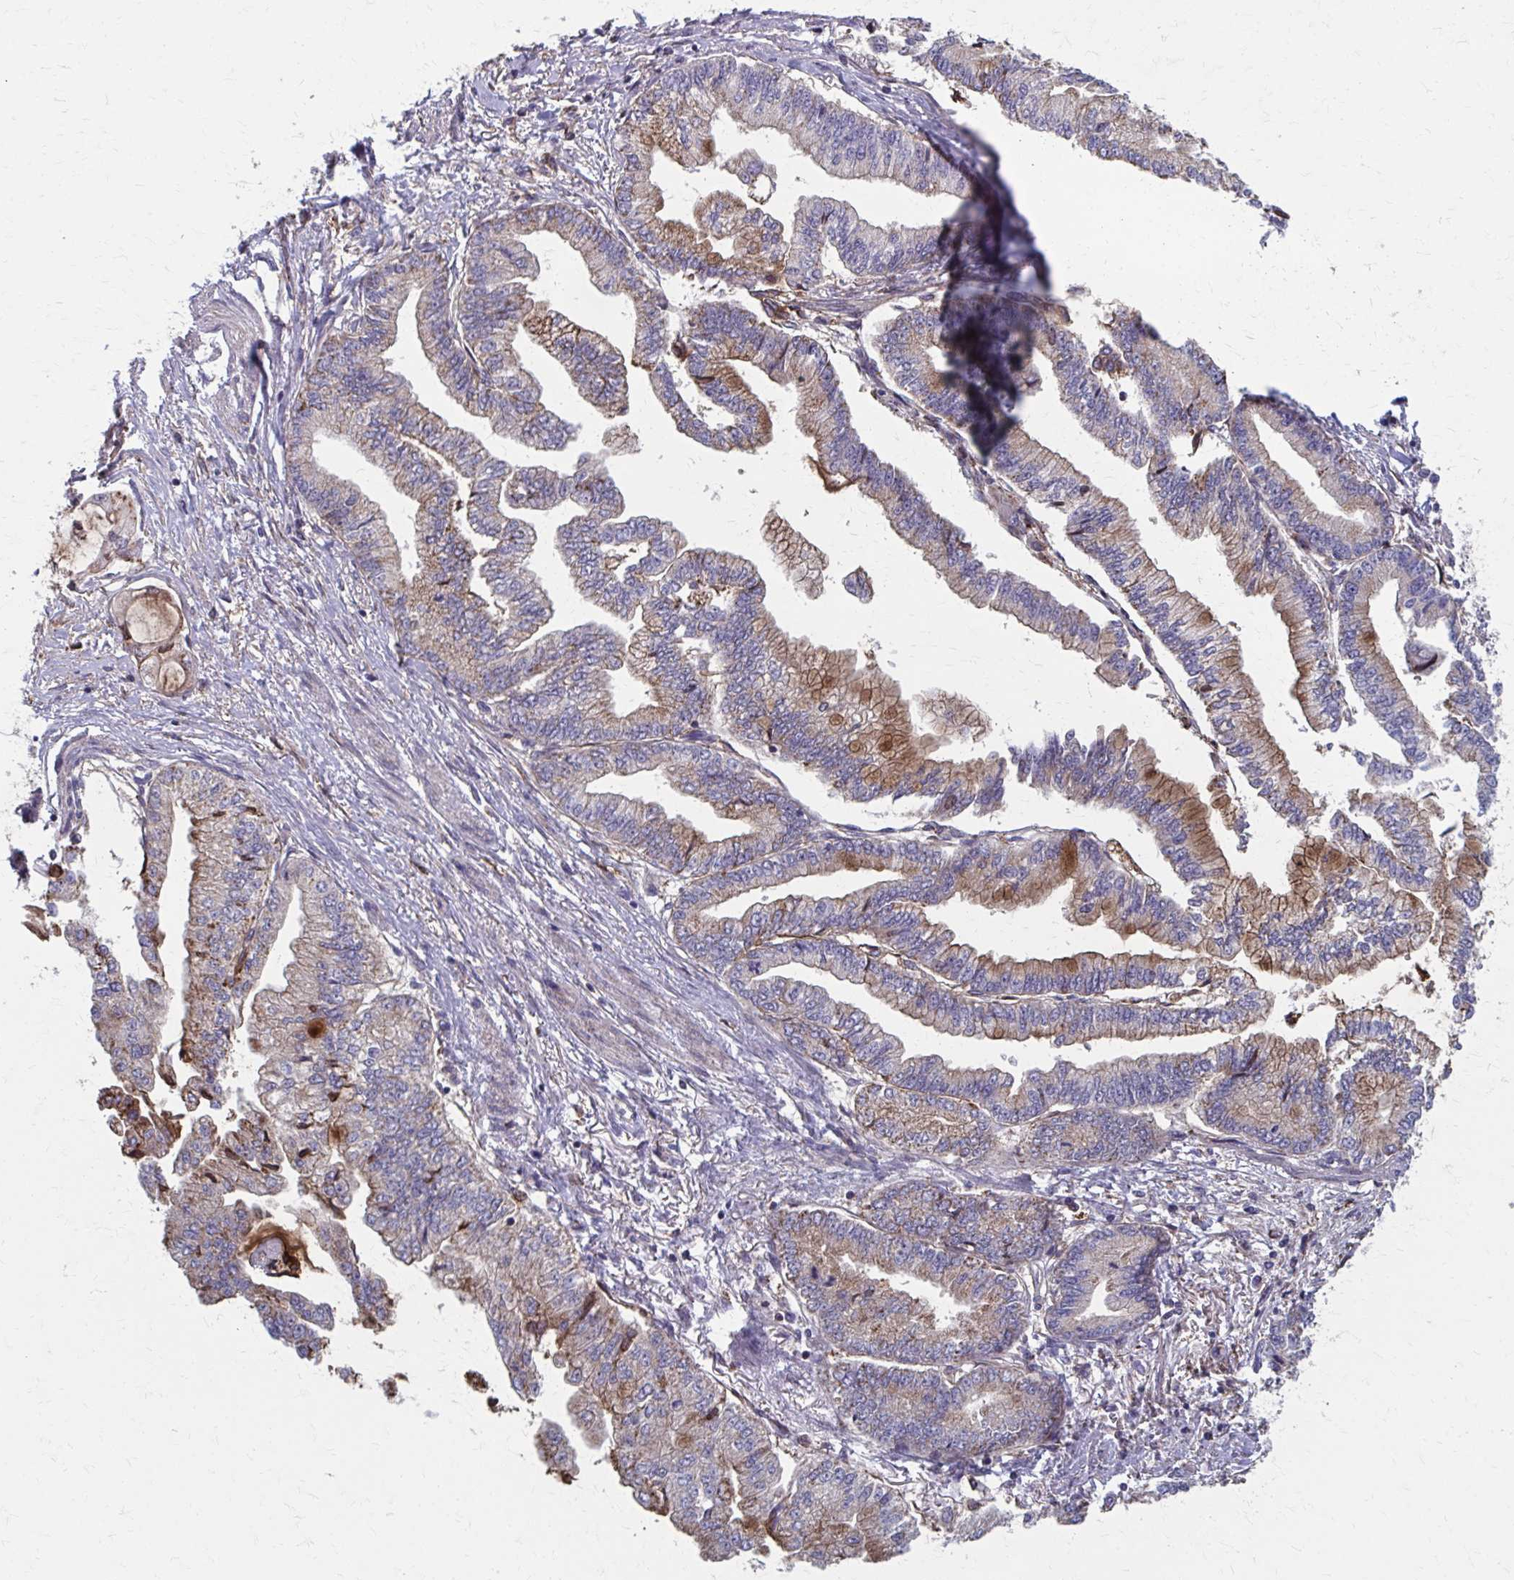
{"staining": {"intensity": "strong", "quantity": "25%-75%", "location": "cytoplasmic/membranous"}, "tissue": "stomach cancer", "cell_type": "Tumor cells", "image_type": "cancer", "snomed": [{"axis": "morphology", "description": "Adenocarcinoma, NOS"}, {"axis": "topography", "description": "Stomach, upper"}], "caption": "Immunohistochemistry of human stomach cancer displays high levels of strong cytoplasmic/membranous staining in approximately 25%-75% of tumor cells. The protein is shown in brown color, while the nuclei are stained blue.", "gene": "MMP14", "patient": {"sex": "female", "age": 74}}